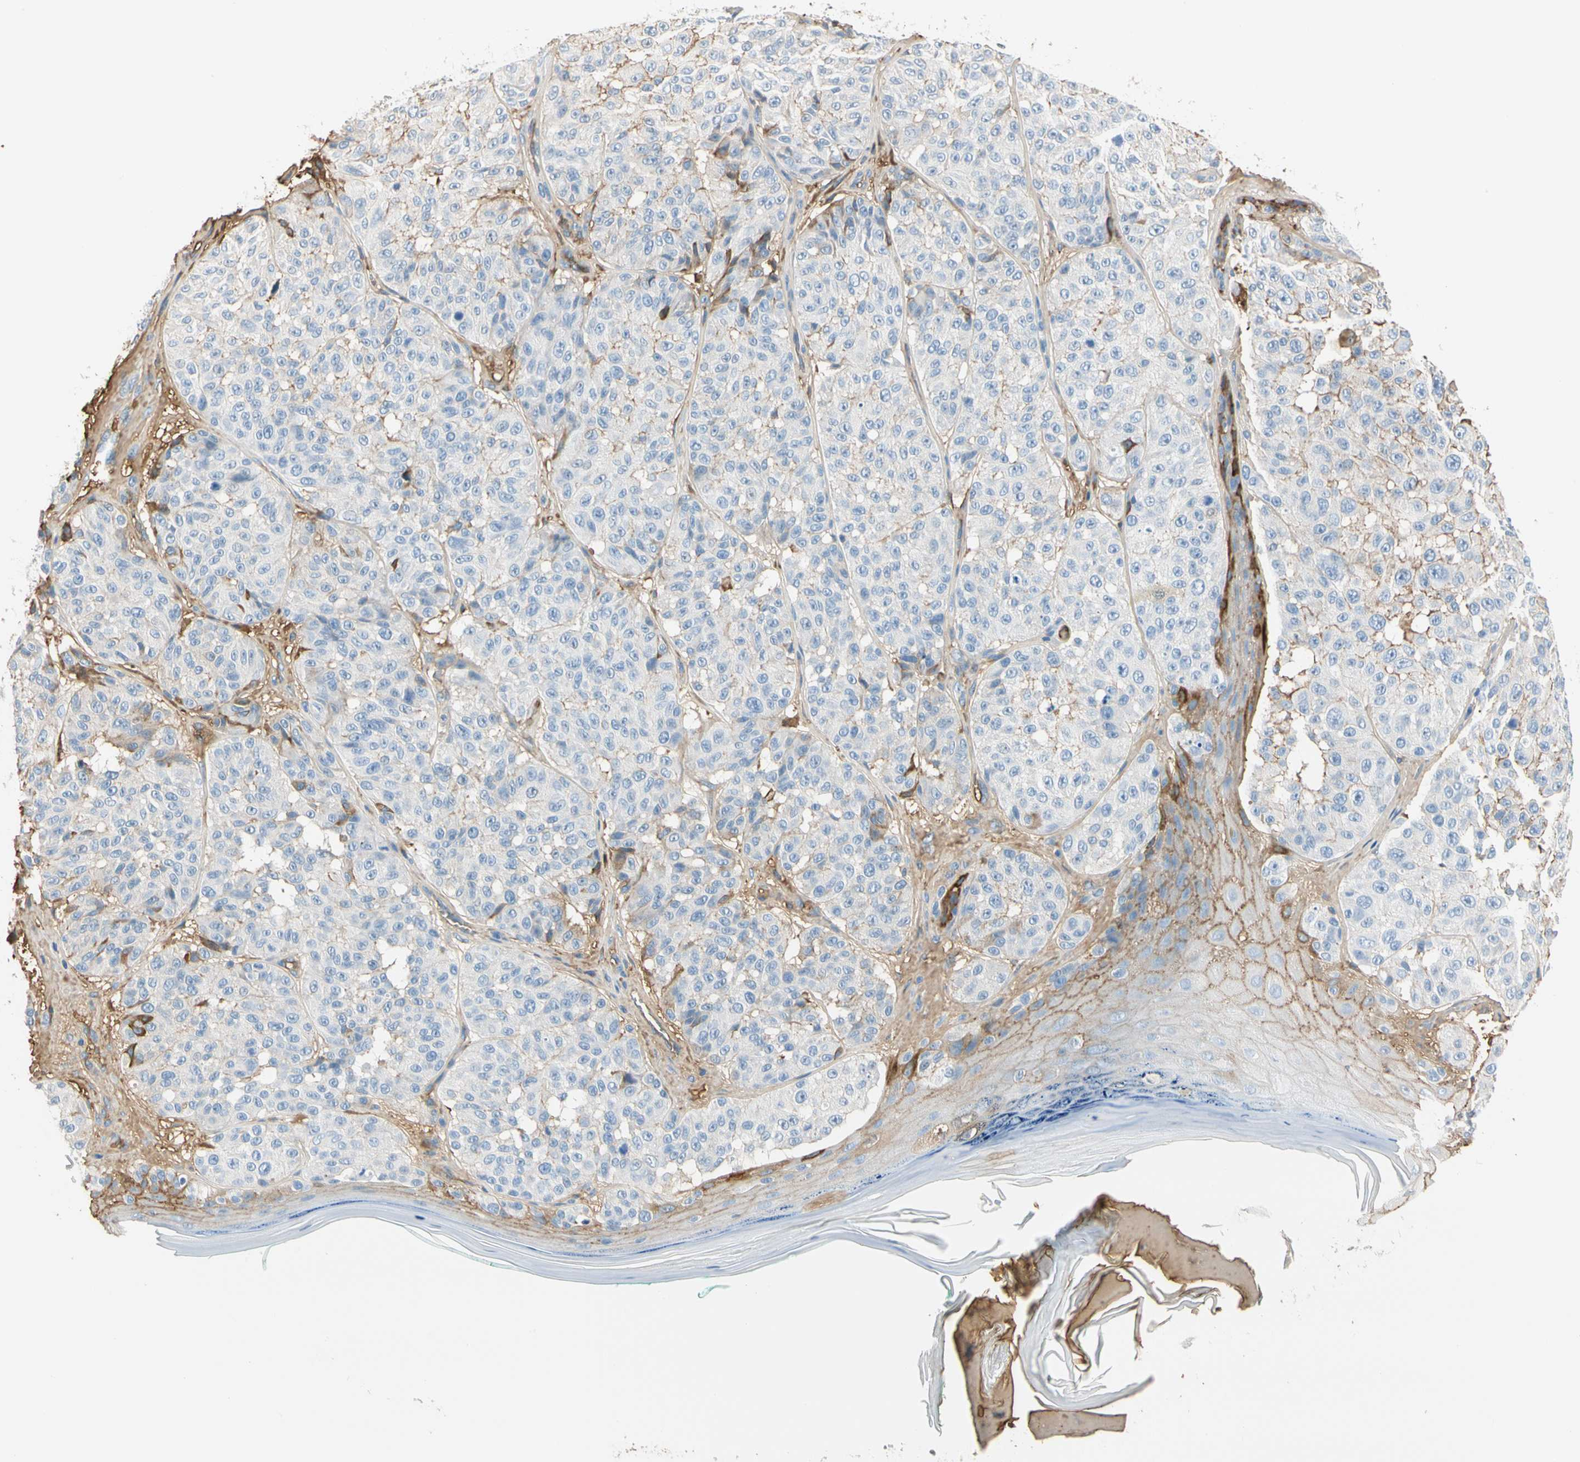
{"staining": {"intensity": "weak", "quantity": "25%-75%", "location": "cytoplasmic/membranous"}, "tissue": "melanoma", "cell_type": "Tumor cells", "image_type": "cancer", "snomed": [{"axis": "morphology", "description": "Malignant melanoma, NOS"}, {"axis": "topography", "description": "Skin"}], "caption": "DAB (3,3'-diaminobenzidine) immunohistochemical staining of human malignant melanoma displays weak cytoplasmic/membranous protein staining in about 25%-75% of tumor cells.", "gene": "LAMB3", "patient": {"sex": "female", "age": 46}}